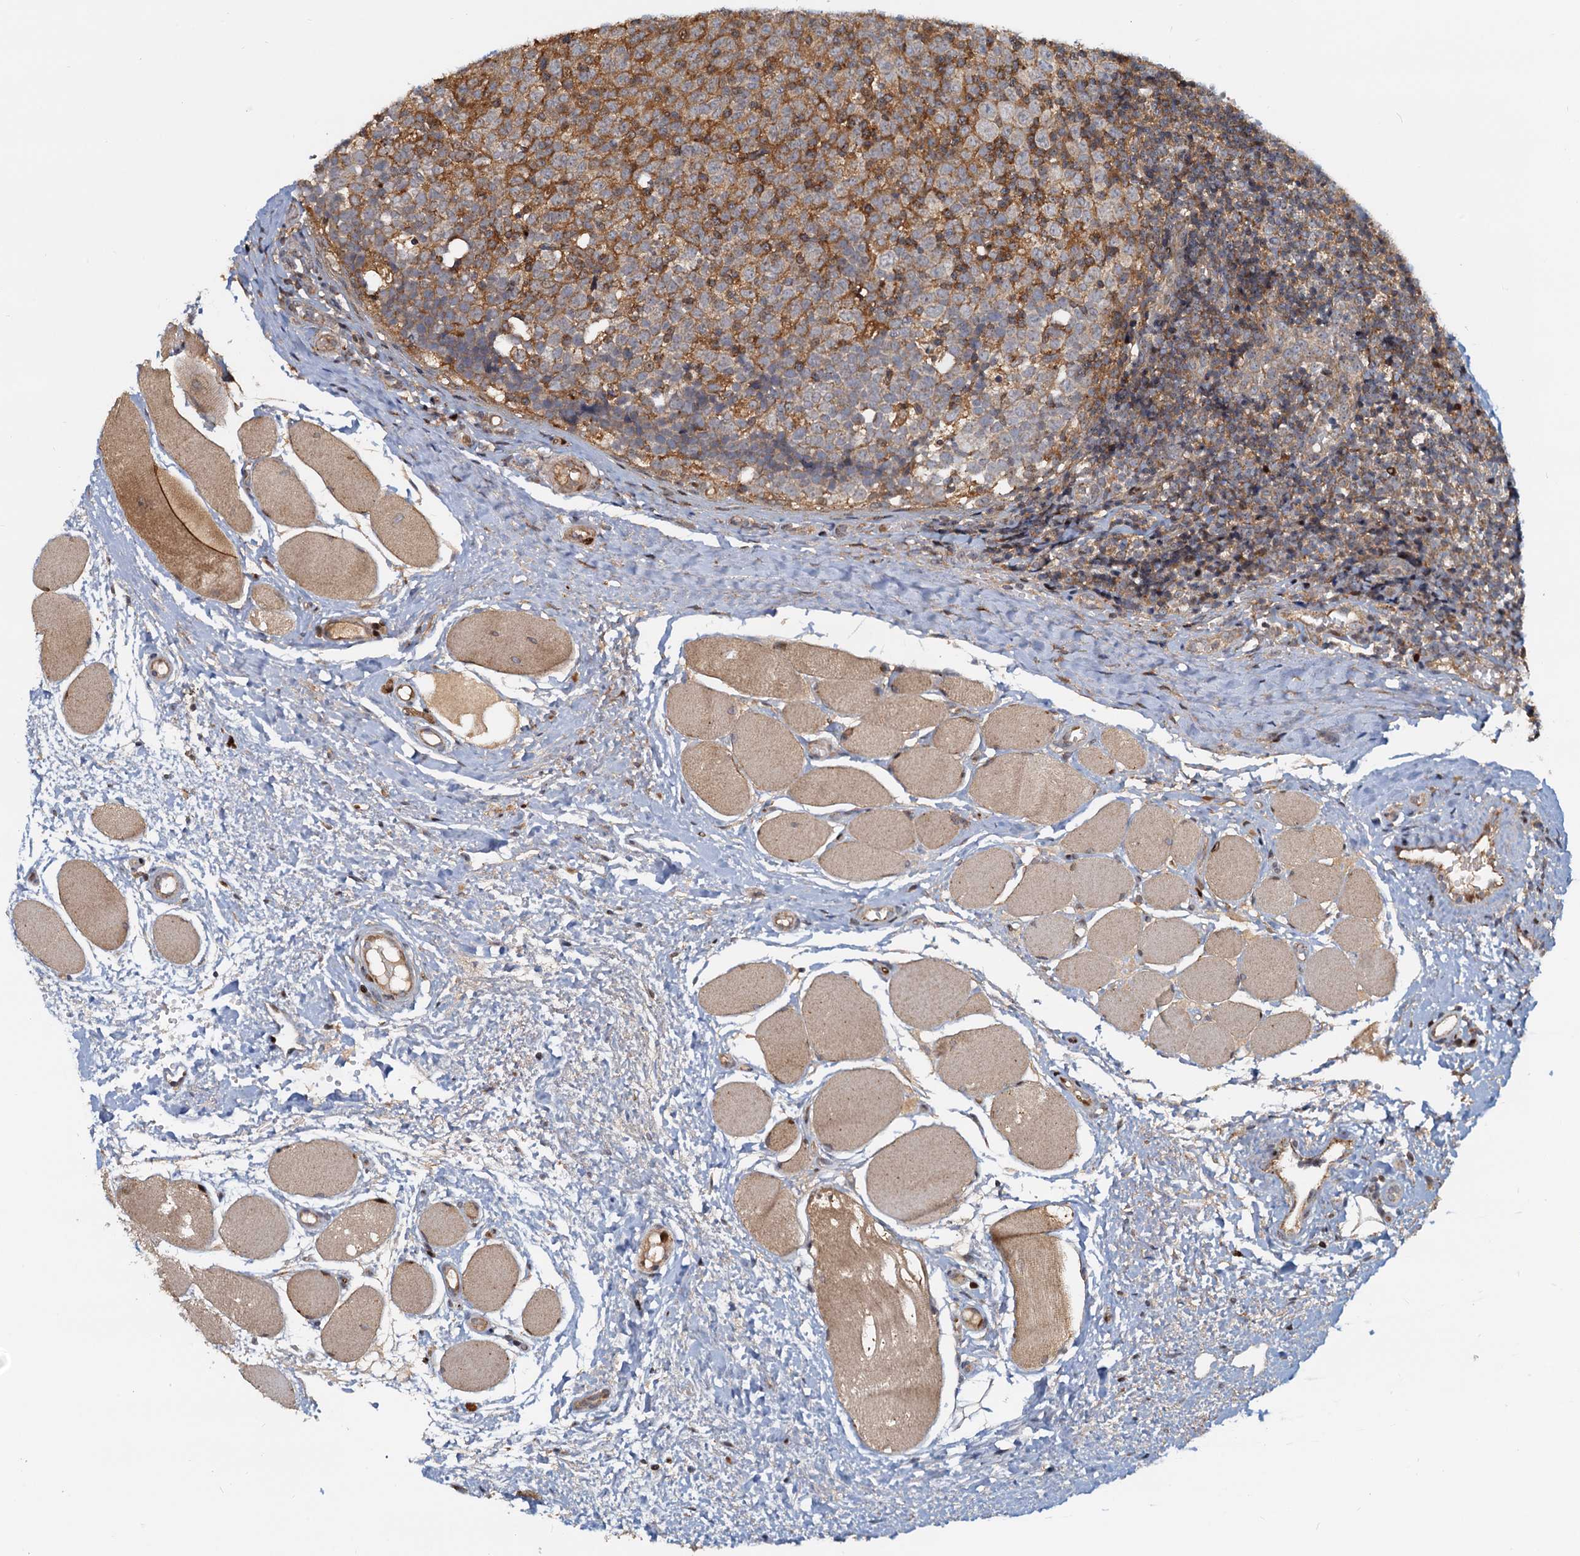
{"staining": {"intensity": "weak", "quantity": ">75%", "location": "cytoplasmic/membranous"}, "tissue": "tonsil", "cell_type": "Germinal center cells", "image_type": "normal", "snomed": [{"axis": "morphology", "description": "Normal tissue, NOS"}, {"axis": "topography", "description": "Tonsil"}], "caption": "A brown stain labels weak cytoplasmic/membranous positivity of a protein in germinal center cells of benign human tonsil.", "gene": "TOLLIP", "patient": {"sex": "female", "age": 19}}